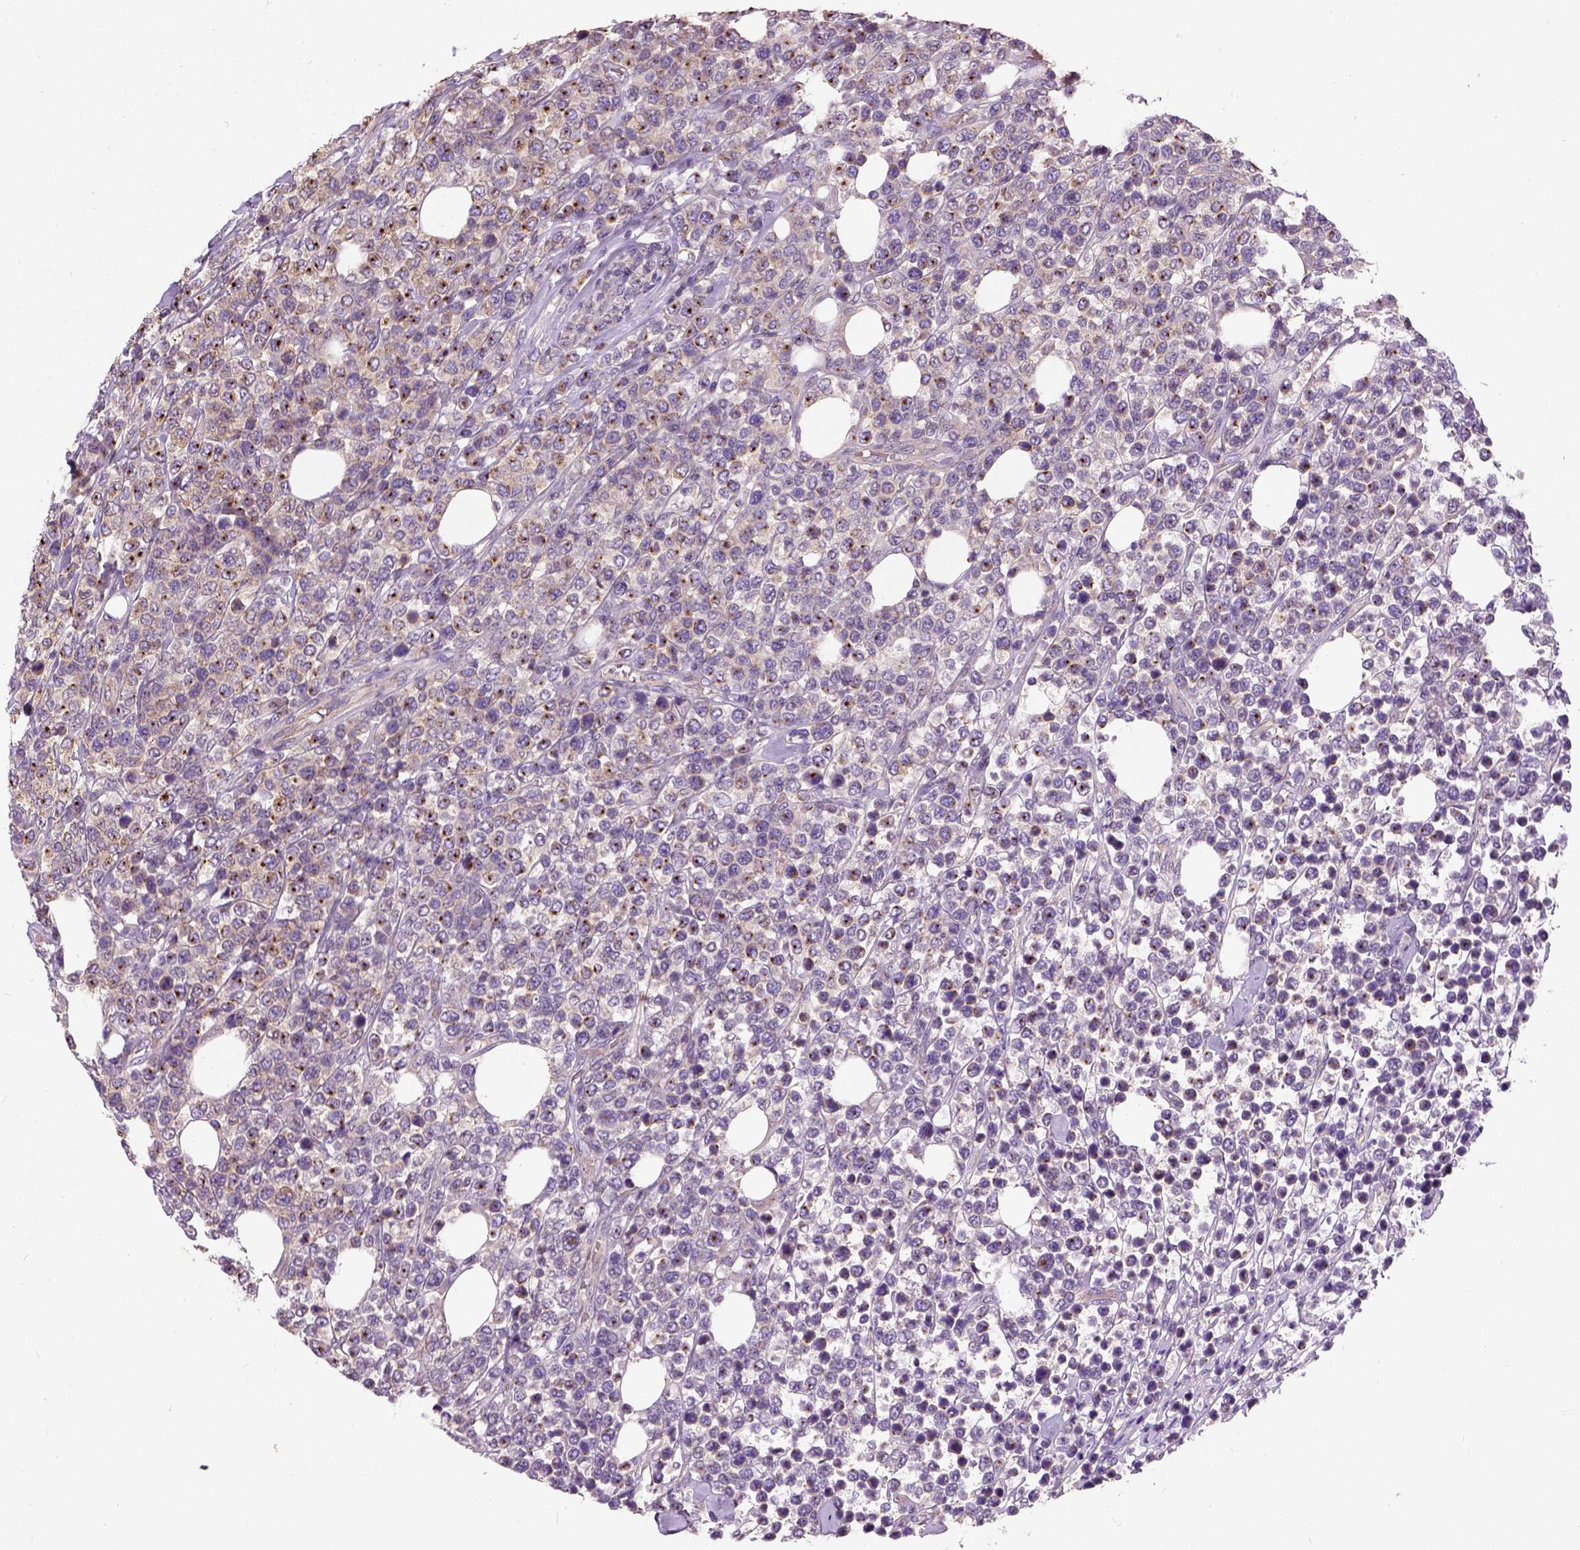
{"staining": {"intensity": "moderate", "quantity": "25%-75%", "location": "cytoplasmic/membranous"}, "tissue": "lymphoma", "cell_type": "Tumor cells", "image_type": "cancer", "snomed": [{"axis": "morphology", "description": "Malignant lymphoma, non-Hodgkin's type, High grade"}, {"axis": "topography", "description": "Soft tissue"}], "caption": "This is a histology image of immunohistochemistry staining of high-grade malignant lymphoma, non-Hodgkin's type, which shows moderate staining in the cytoplasmic/membranous of tumor cells.", "gene": "CRACR2A", "patient": {"sex": "female", "age": 56}}